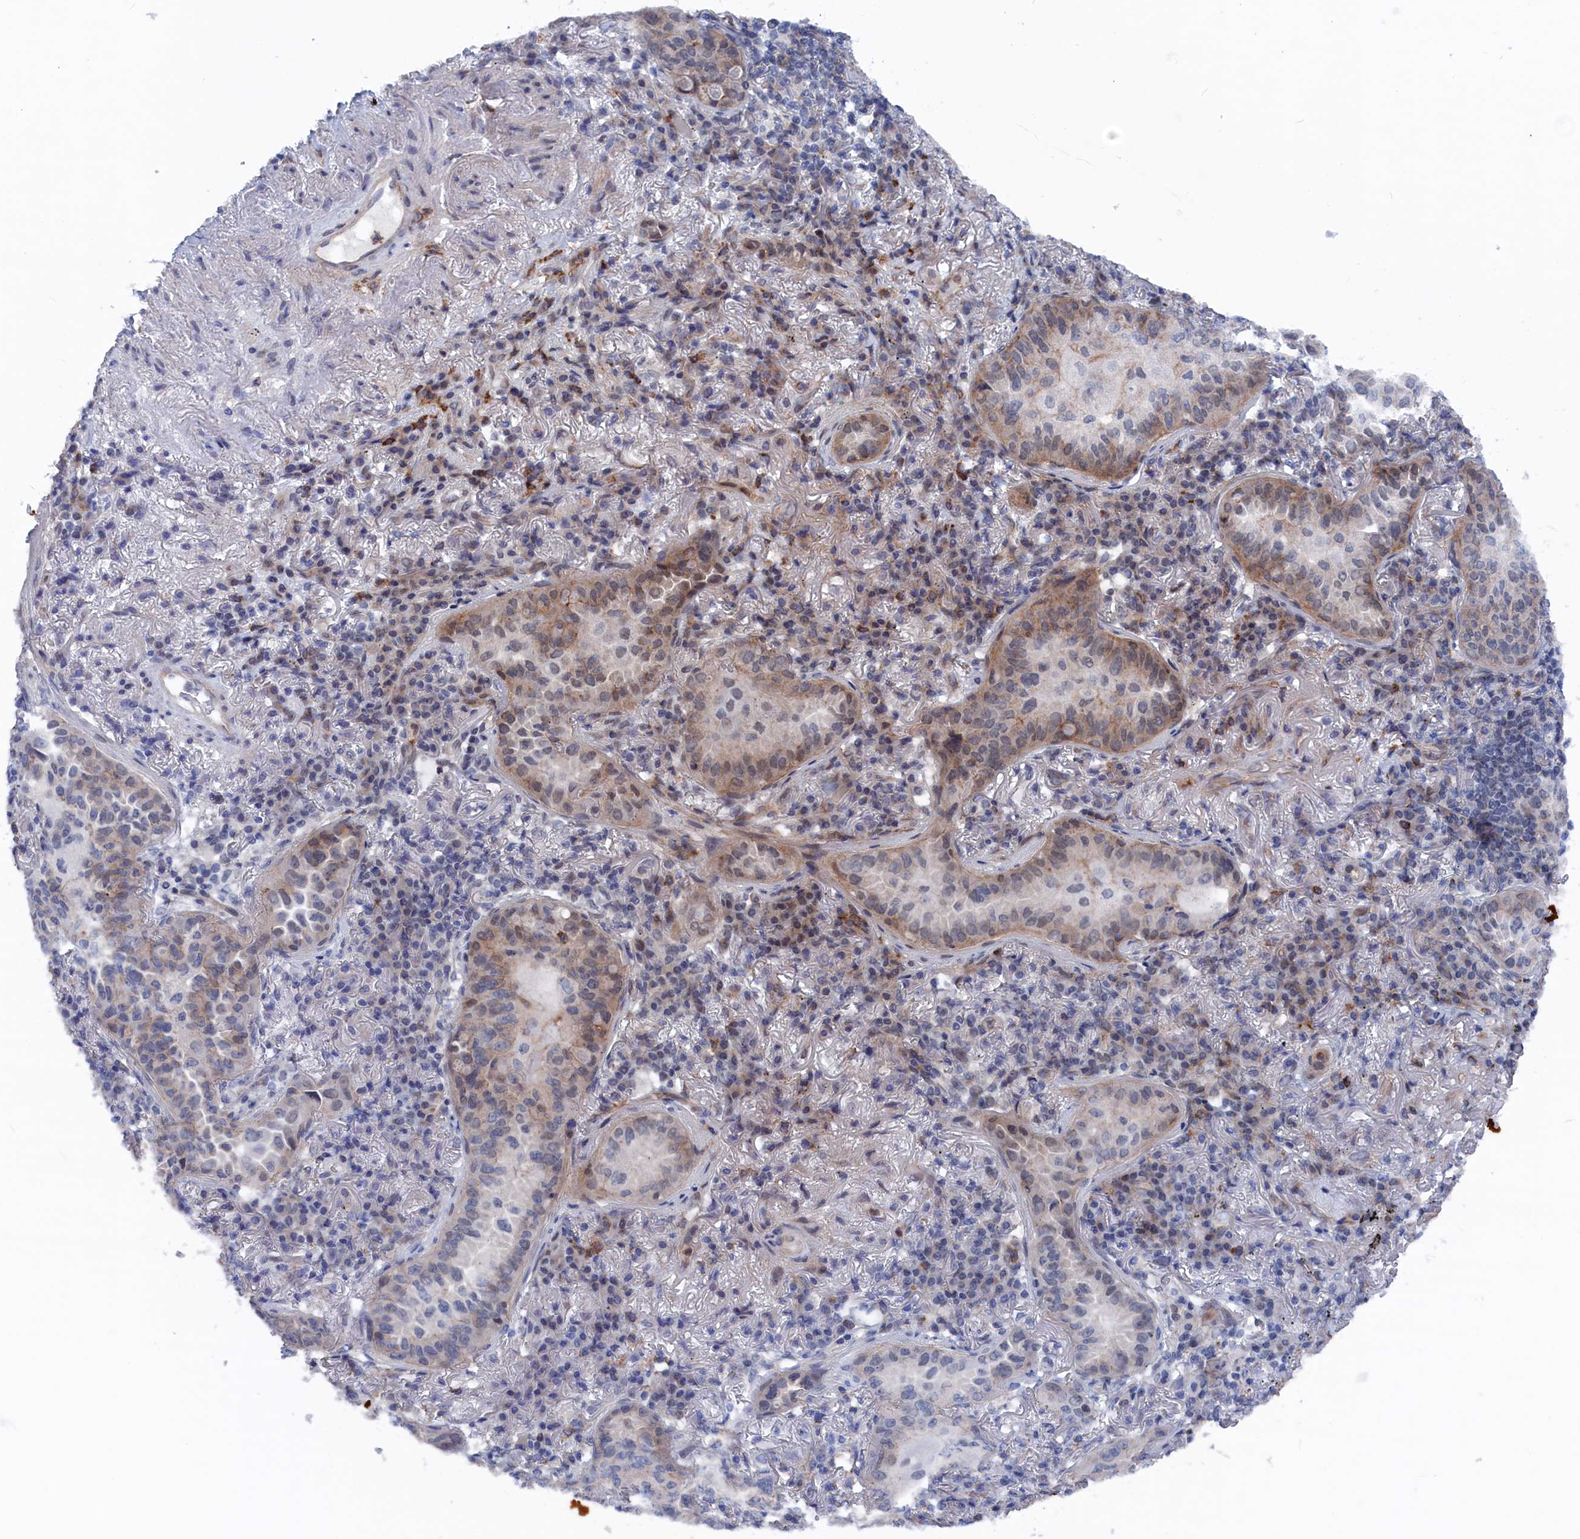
{"staining": {"intensity": "weak", "quantity": "25%-75%", "location": "cytoplasmic/membranous"}, "tissue": "lung cancer", "cell_type": "Tumor cells", "image_type": "cancer", "snomed": [{"axis": "morphology", "description": "Adenocarcinoma, NOS"}, {"axis": "topography", "description": "Lung"}], "caption": "Weak cytoplasmic/membranous staining for a protein is seen in approximately 25%-75% of tumor cells of lung adenocarcinoma using immunohistochemistry.", "gene": "MARCHF3", "patient": {"sex": "female", "age": 69}}